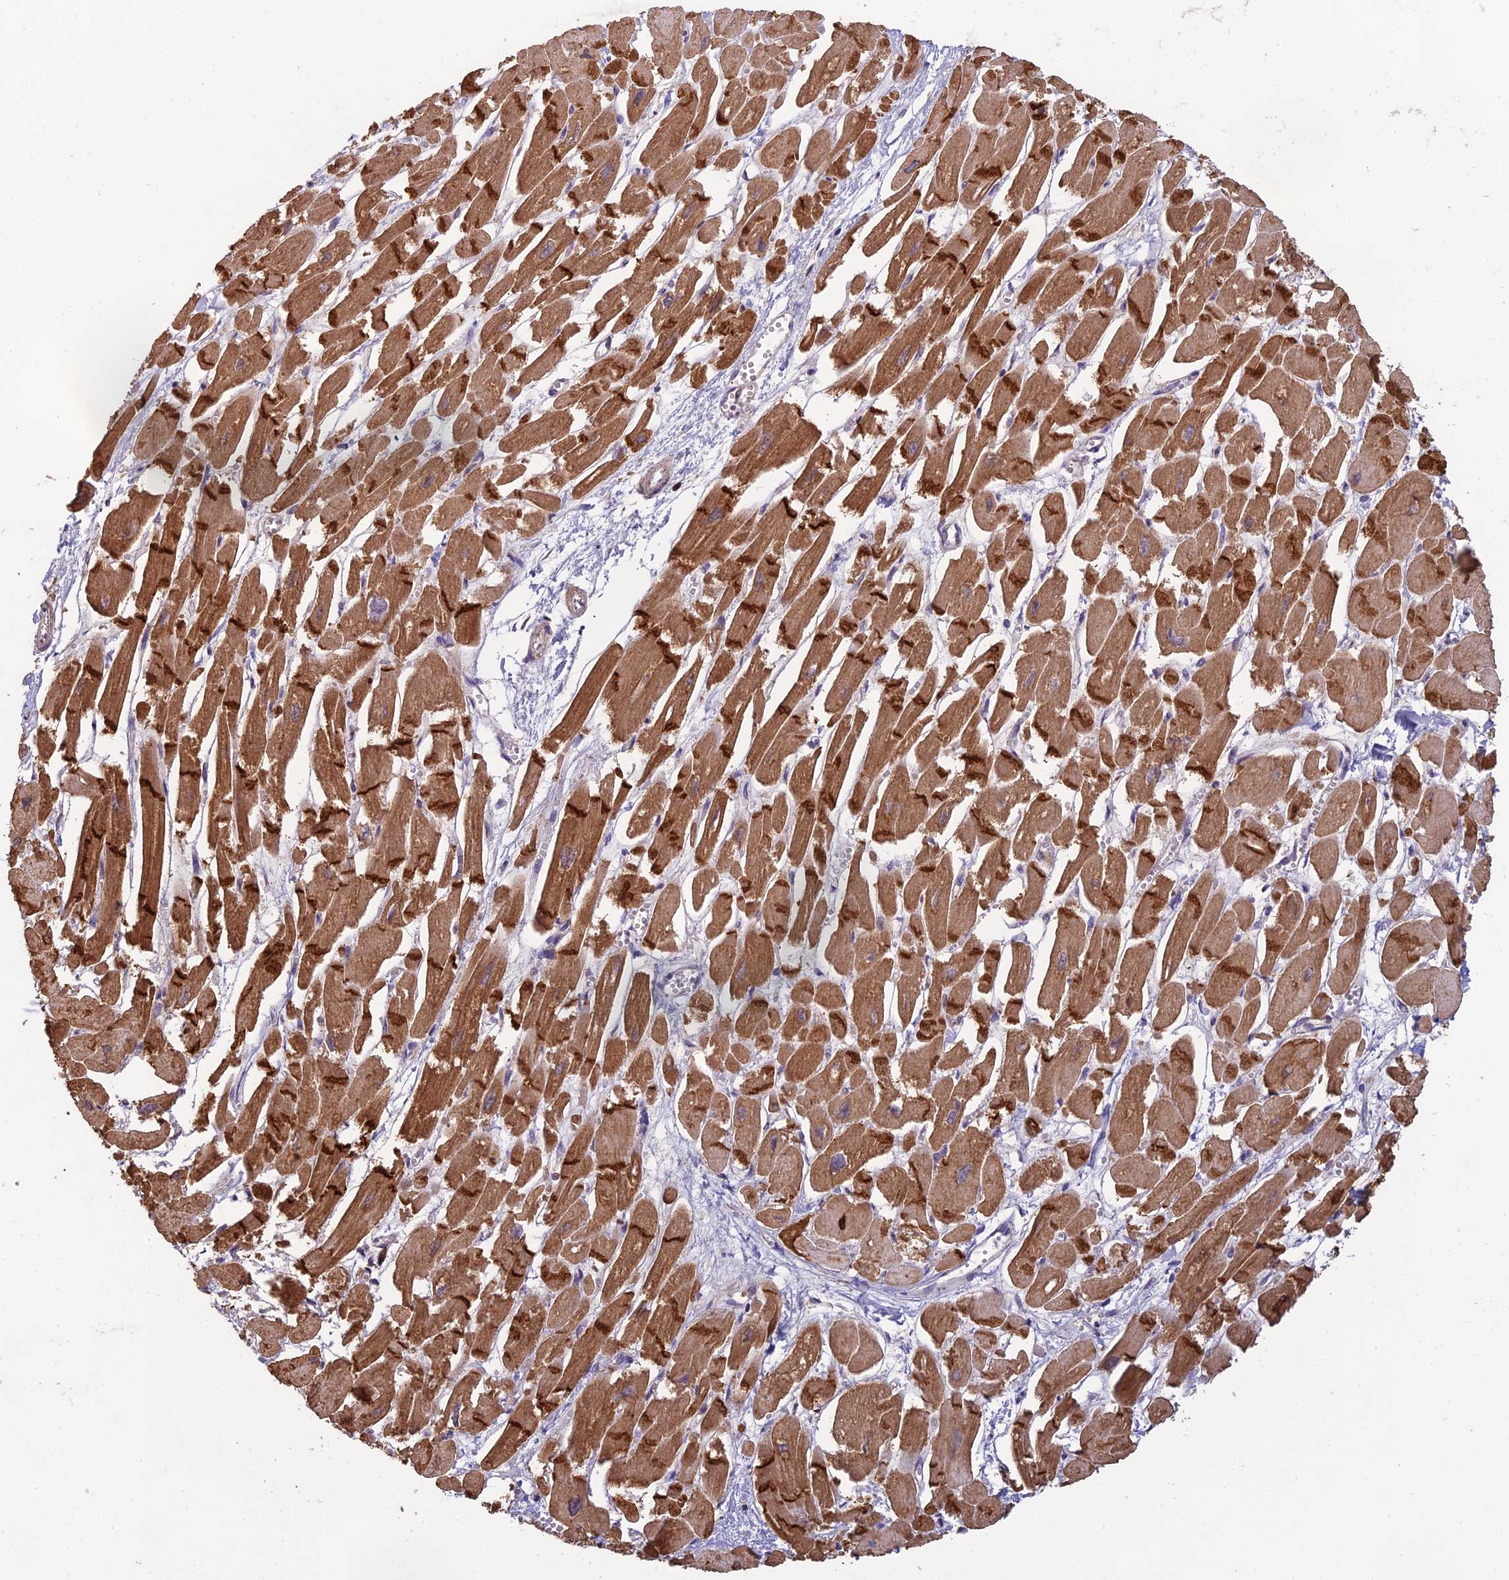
{"staining": {"intensity": "moderate", "quantity": ">75%", "location": "cytoplasmic/membranous"}, "tissue": "heart muscle", "cell_type": "Cardiomyocytes", "image_type": "normal", "snomed": [{"axis": "morphology", "description": "Normal tissue, NOS"}, {"axis": "topography", "description": "Heart"}], "caption": "Moderate cytoplasmic/membranous positivity is identified in approximately >75% of cardiomyocytes in normal heart muscle.", "gene": "MRNIP", "patient": {"sex": "male", "age": 54}}